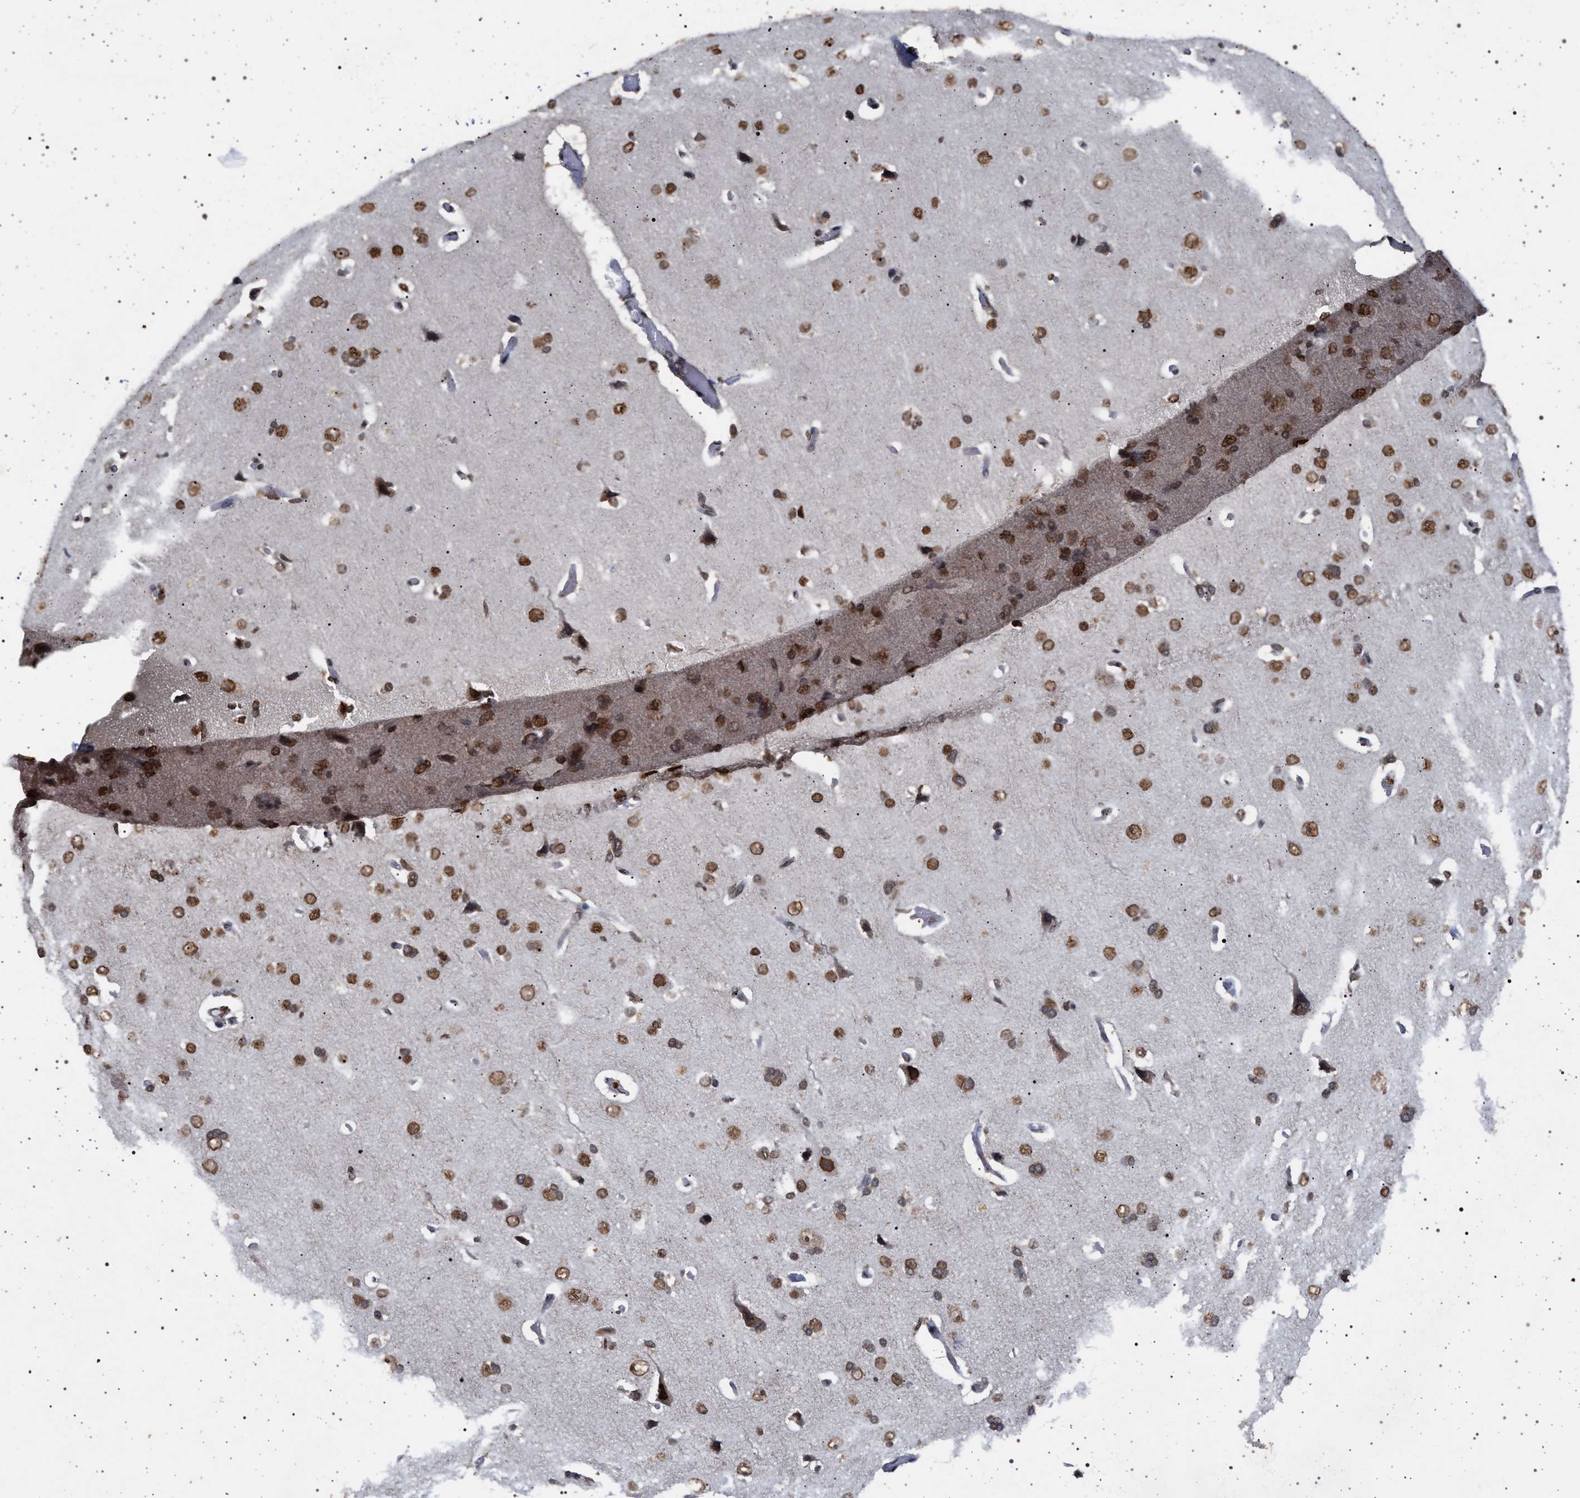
{"staining": {"intensity": "weak", "quantity": "25%-75%", "location": "nuclear"}, "tissue": "cerebral cortex", "cell_type": "Endothelial cells", "image_type": "normal", "snomed": [{"axis": "morphology", "description": "Normal tissue, NOS"}, {"axis": "topography", "description": "Cerebral cortex"}], "caption": "Protein expression by IHC exhibits weak nuclear expression in approximately 25%-75% of endothelial cells in benign cerebral cortex.", "gene": "PHF12", "patient": {"sex": "male", "age": 62}}